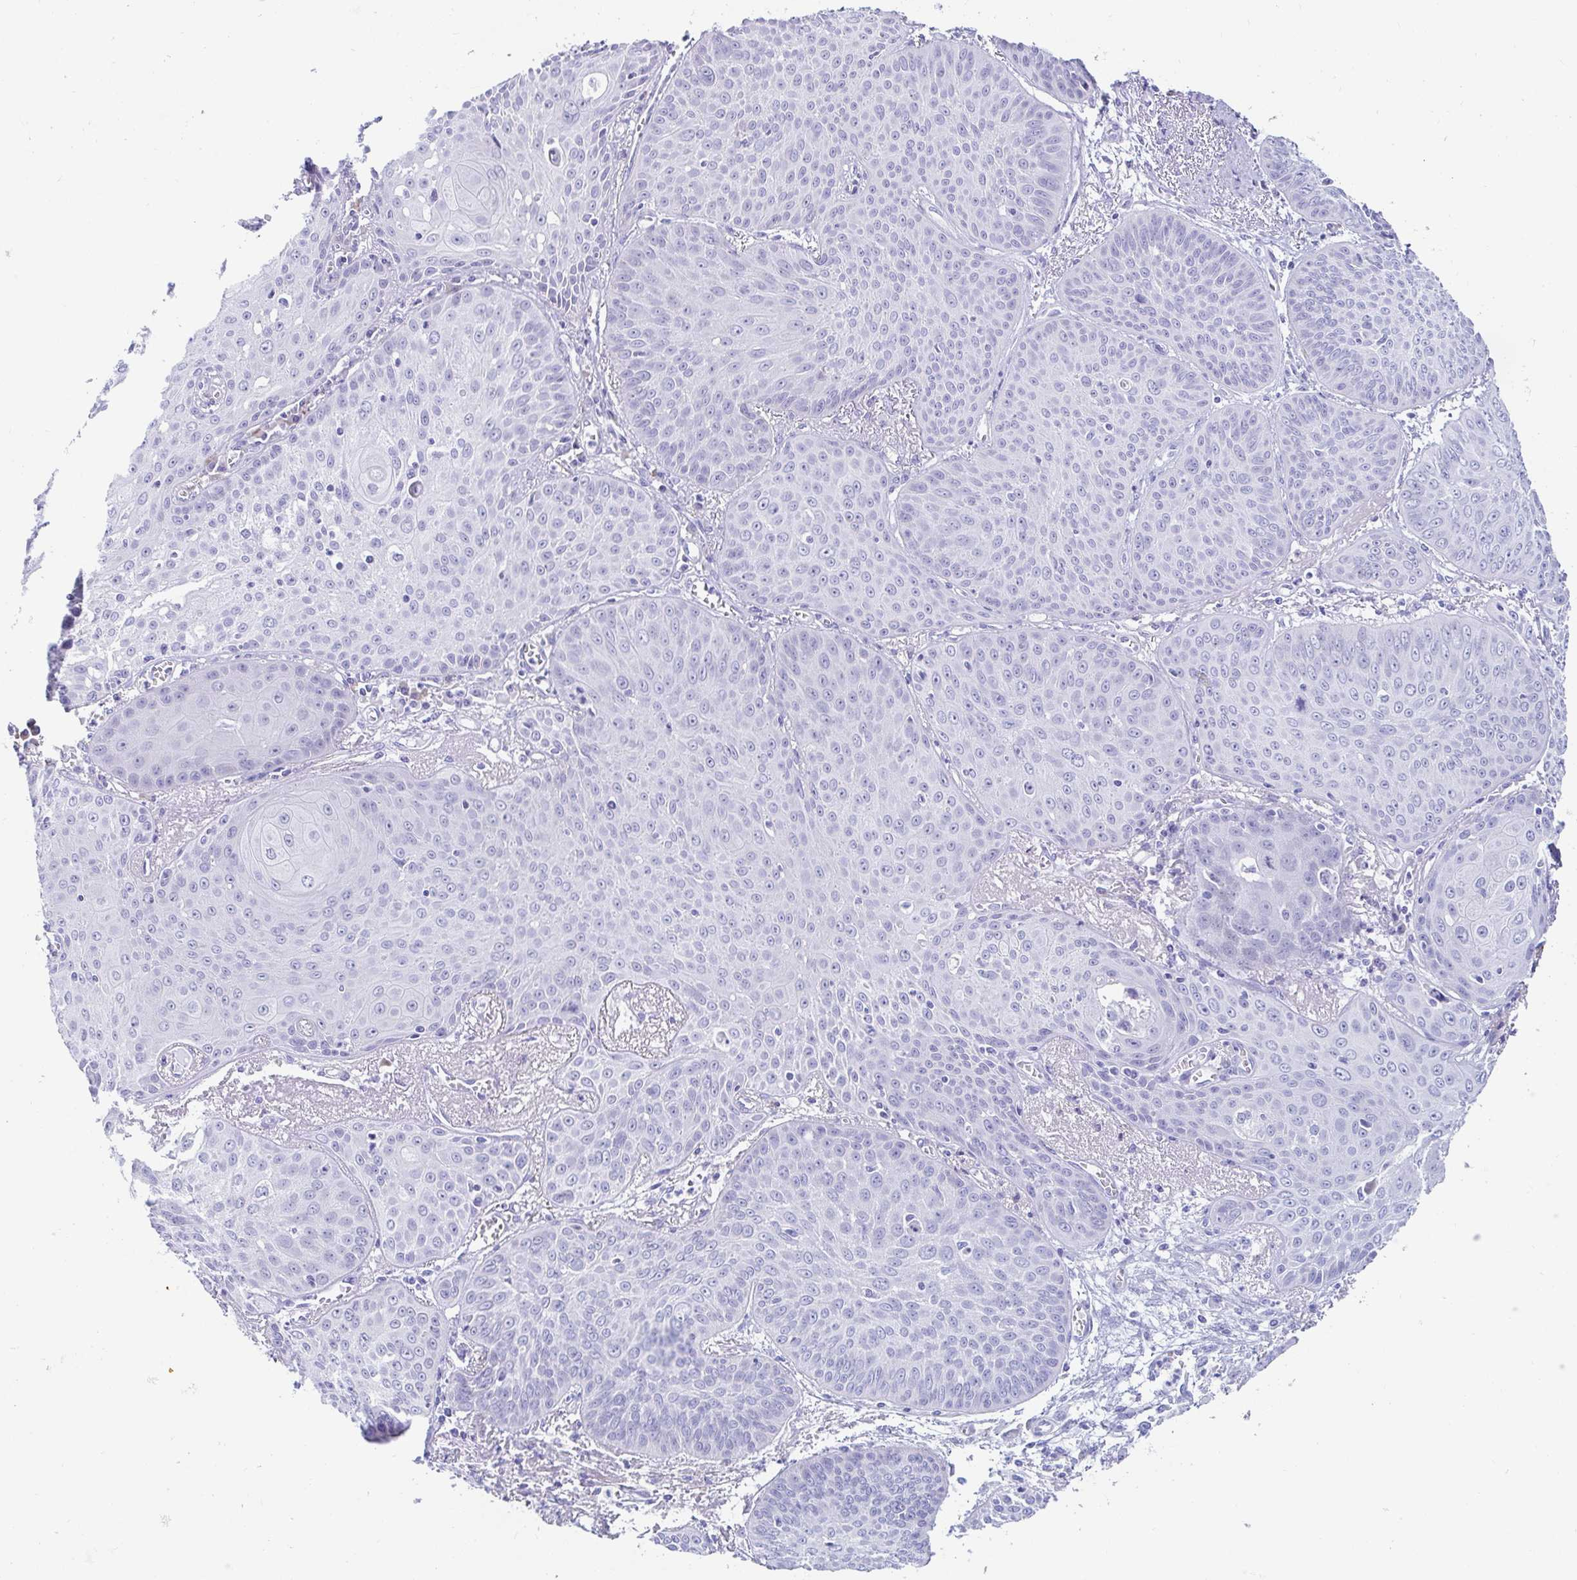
{"staining": {"intensity": "negative", "quantity": "none", "location": "none"}, "tissue": "lung cancer", "cell_type": "Tumor cells", "image_type": "cancer", "snomed": [{"axis": "morphology", "description": "Squamous cell carcinoma, NOS"}, {"axis": "topography", "description": "Lung"}], "caption": "Human lung cancer (squamous cell carcinoma) stained for a protein using immunohistochemistry reveals no expression in tumor cells.", "gene": "C4orf17", "patient": {"sex": "male", "age": 74}}